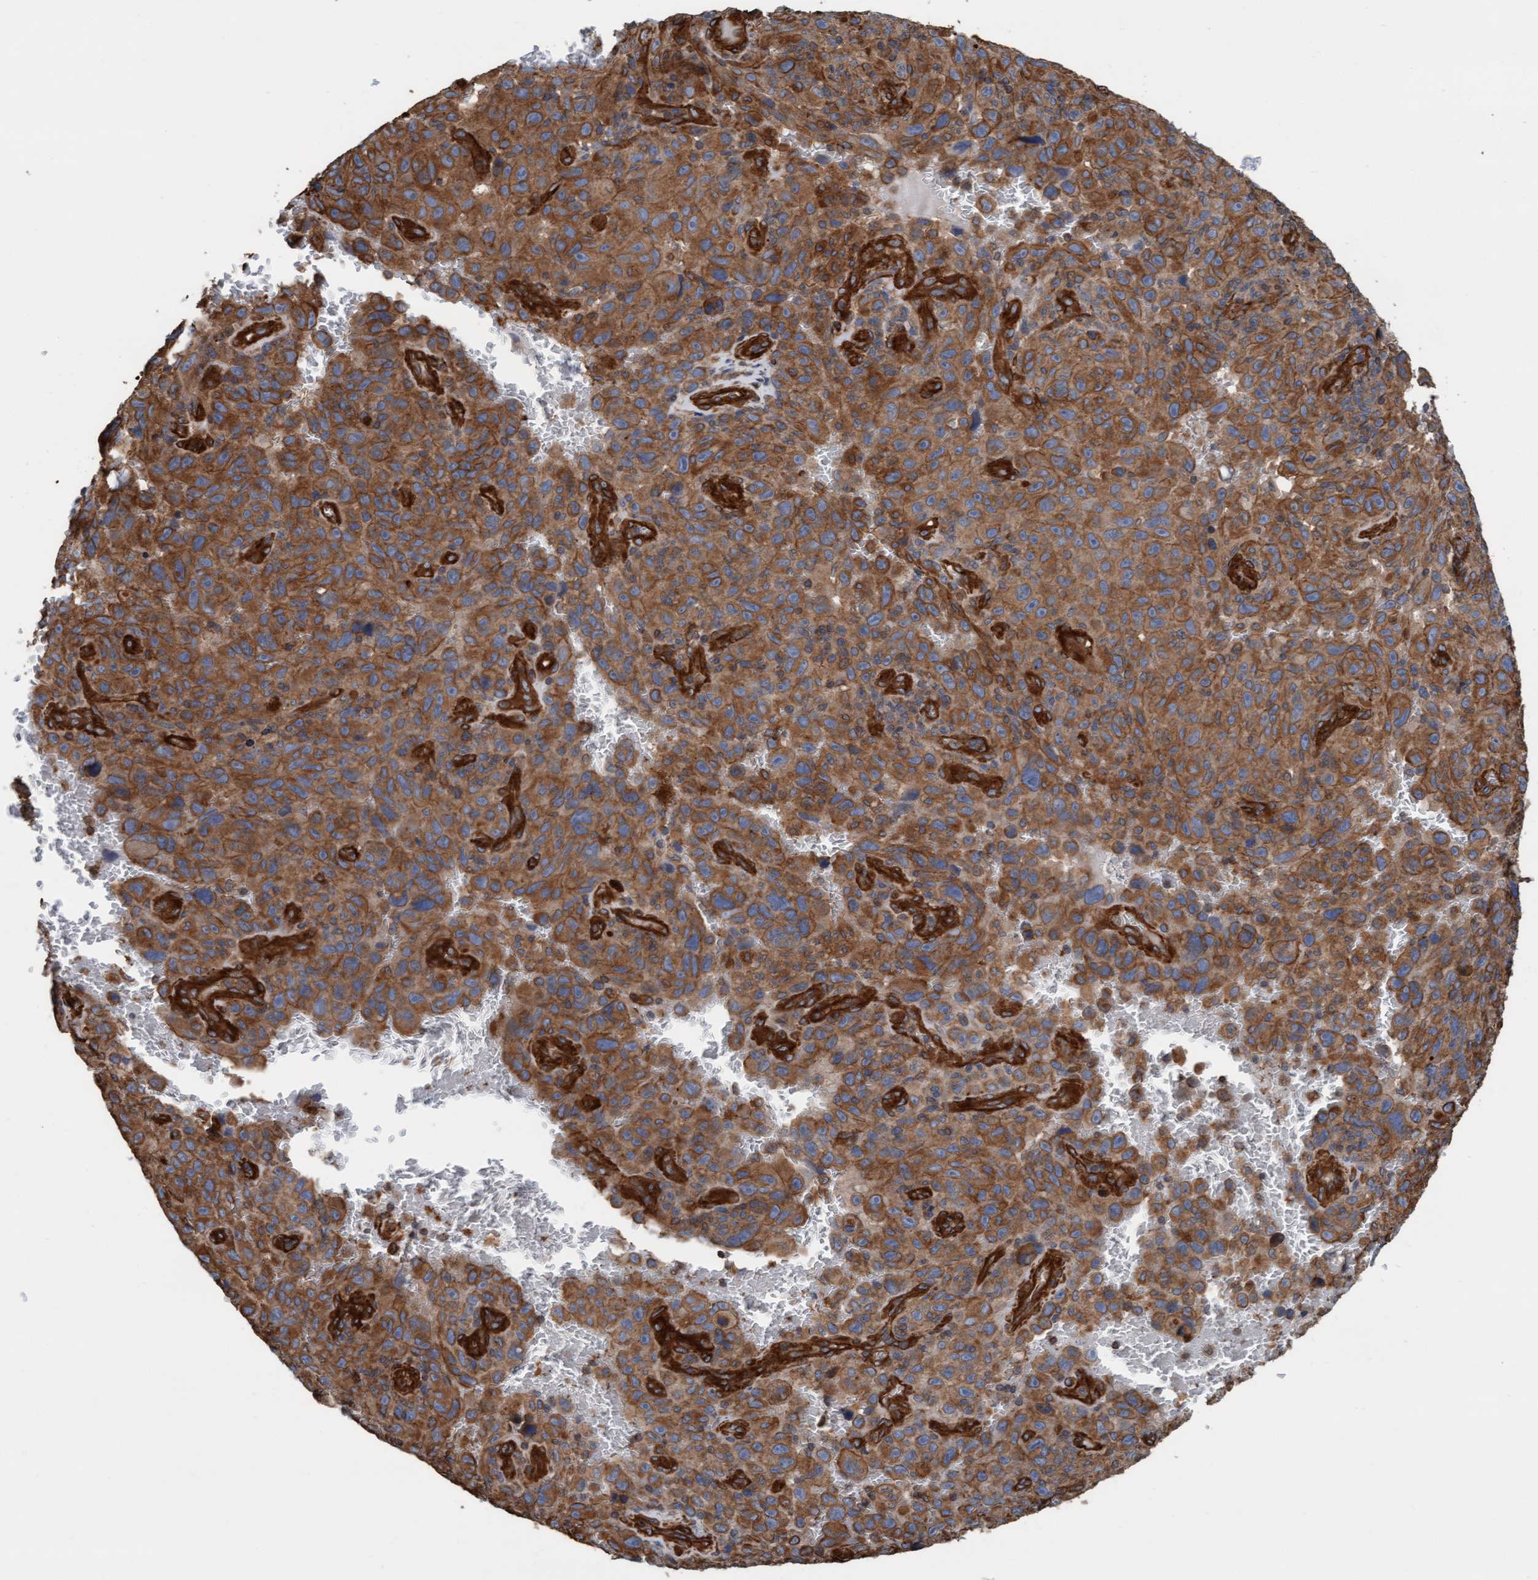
{"staining": {"intensity": "strong", "quantity": ">75%", "location": "cytoplasmic/membranous"}, "tissue": "melanoma", "cell_type": "Tumor cells", "image_type": "cancer", "snomed": [{"axis": "morphology", "description": "Malignant melanoma, NOS"}, {"axis": "topography", "description": "Skin"}], "caption": "Melanoma was stained to show a protein in brown. There is high levels of strong cytoplasmic/membranous staining in approximately >75% of tumor cells.", "gene": "STXBP4", "patient": {"sex": "female", "age": 82}}